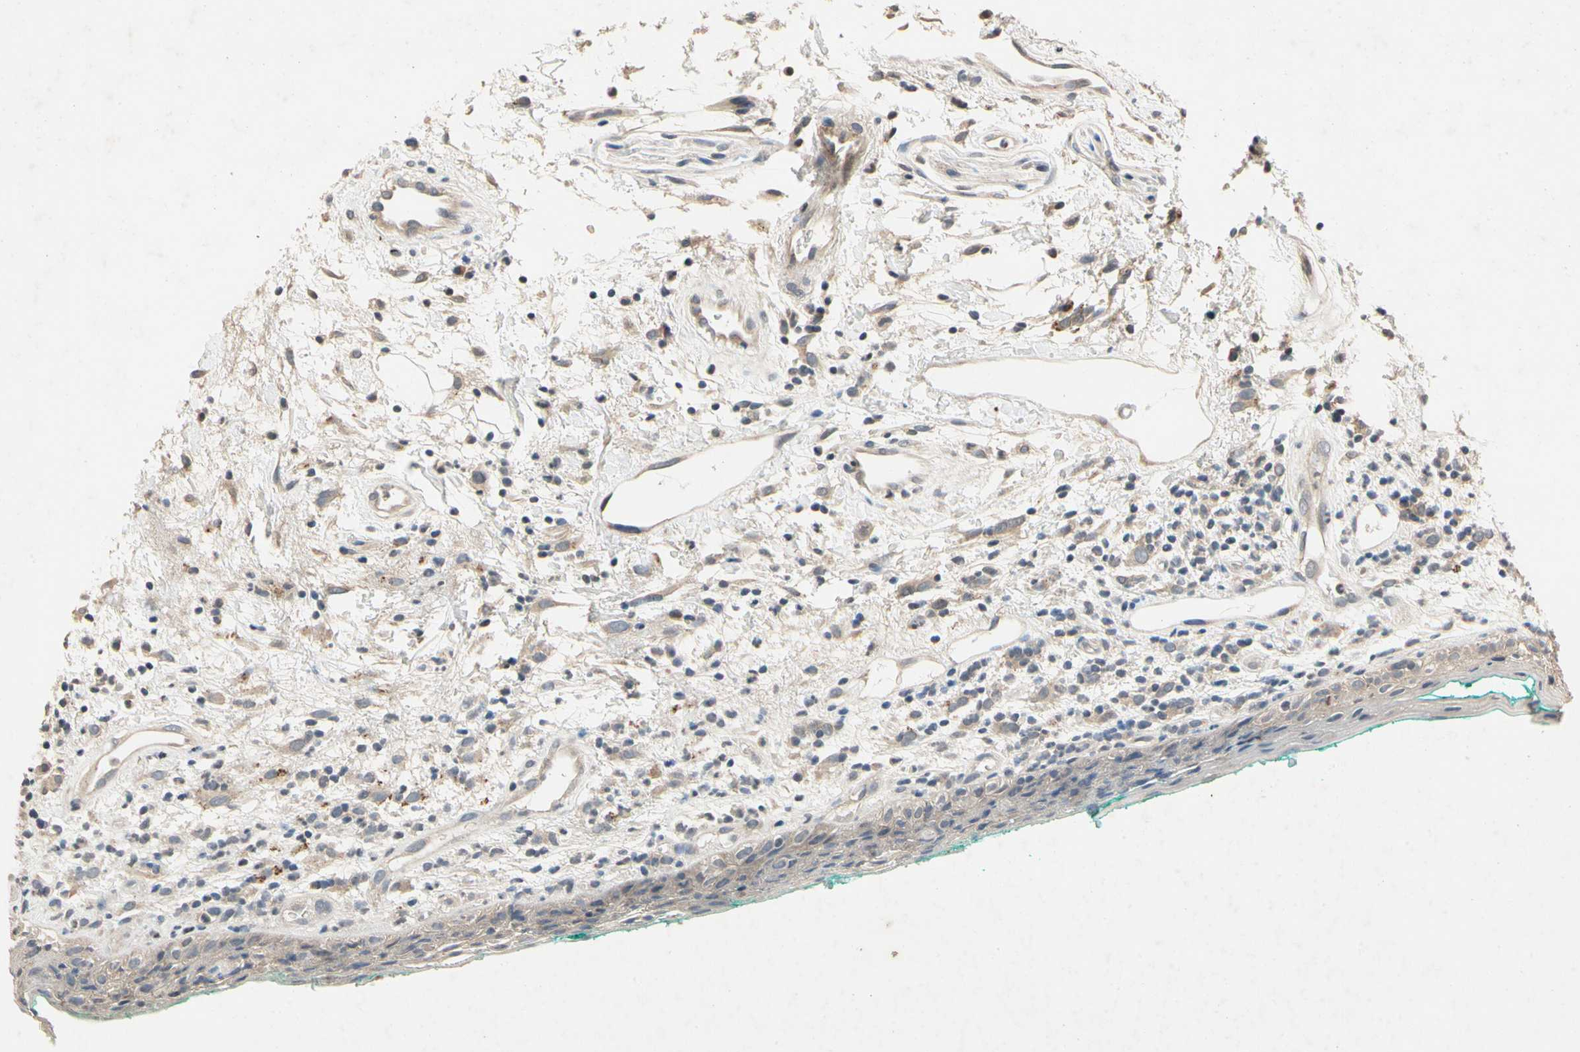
{"staining": {"intensity": "weak", "quantity": ">75%", "location": "cytoplasmic/membranous"}, "tissue": "oral mucosa", "cell_type": "Squamous epithelial cells", "image_type": "normal", "snomed": [{"axis": "morphology", "description": "Normal tissue, NOS"}, {"axis": "topography", "description": "Skeletal muscle"}, {"axis": "topography", "description": "Oral tissue"}, {"axis": "topography", "description": "Peripheral nerve tissue"}], "caption": "Approximately >75% of squamous epithelial cells in unremarkable oral mucosa demonstrate weak cytoplasmic/membranous protein positivity as visualized by brown immunohistochemical staining.", "gene": "DPY19L3", "patient": {"sex": "female", "age": 84}}